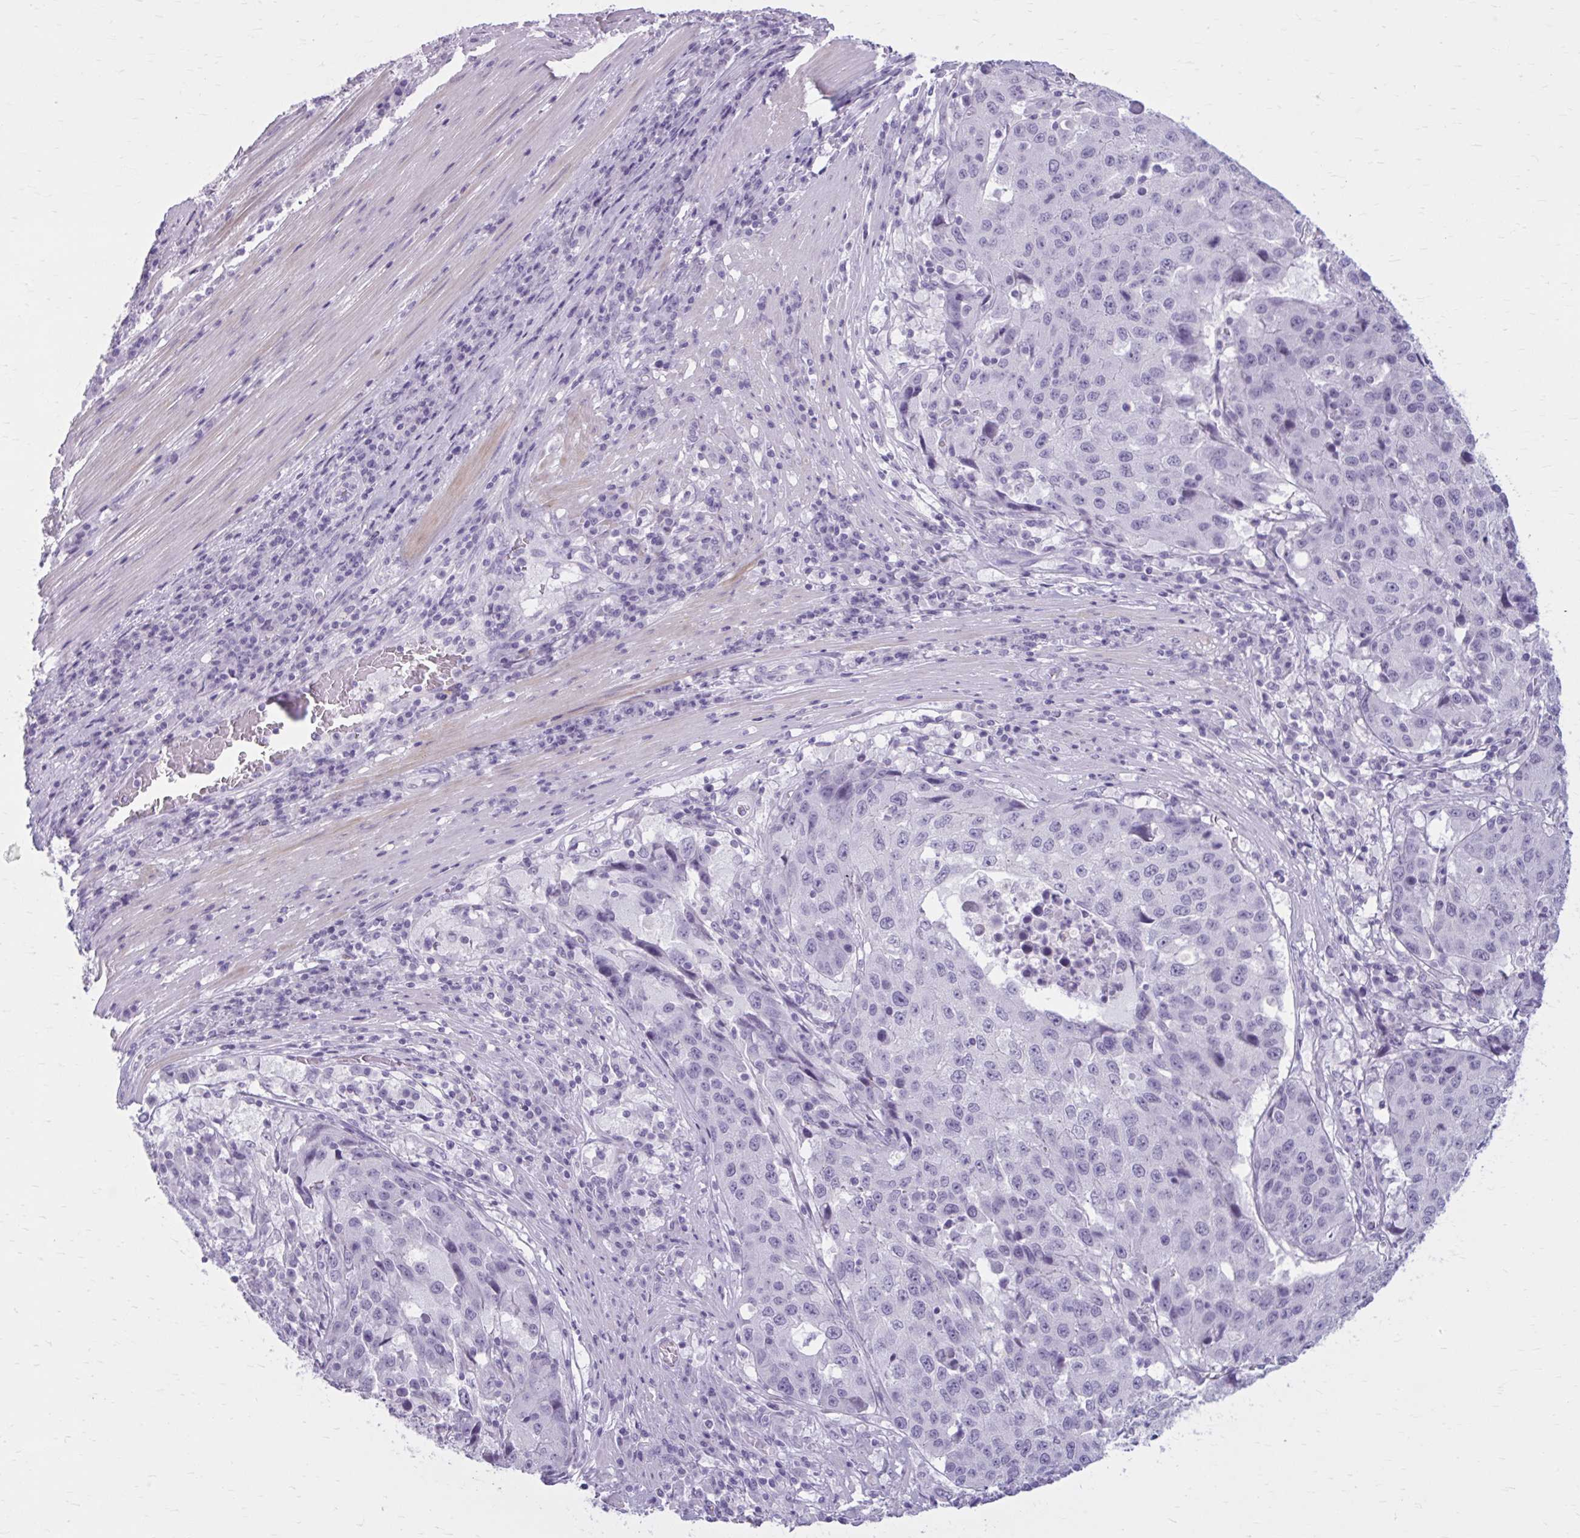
{"staining": {"intensity": "negative", "quantity": "none", "location": "none"}, "tissue": "stomach cancer", "cell_type": "Tumor cells", "image_type": "cancer", "snomed": [{"axis": "morphology", "description": "Adenocarcinoma, NOS"}, {"axis": "topography", "description": "Stomach"}], "caption": "High magnification brightfield microscopy of stomach adenocarcinoma stained with DAB (brown) and counterstained with hematoxylin (blue): tumor cells show no significant expression.", "gene": "OR4B1", "patient": {"sex": "male", "age": 71}}